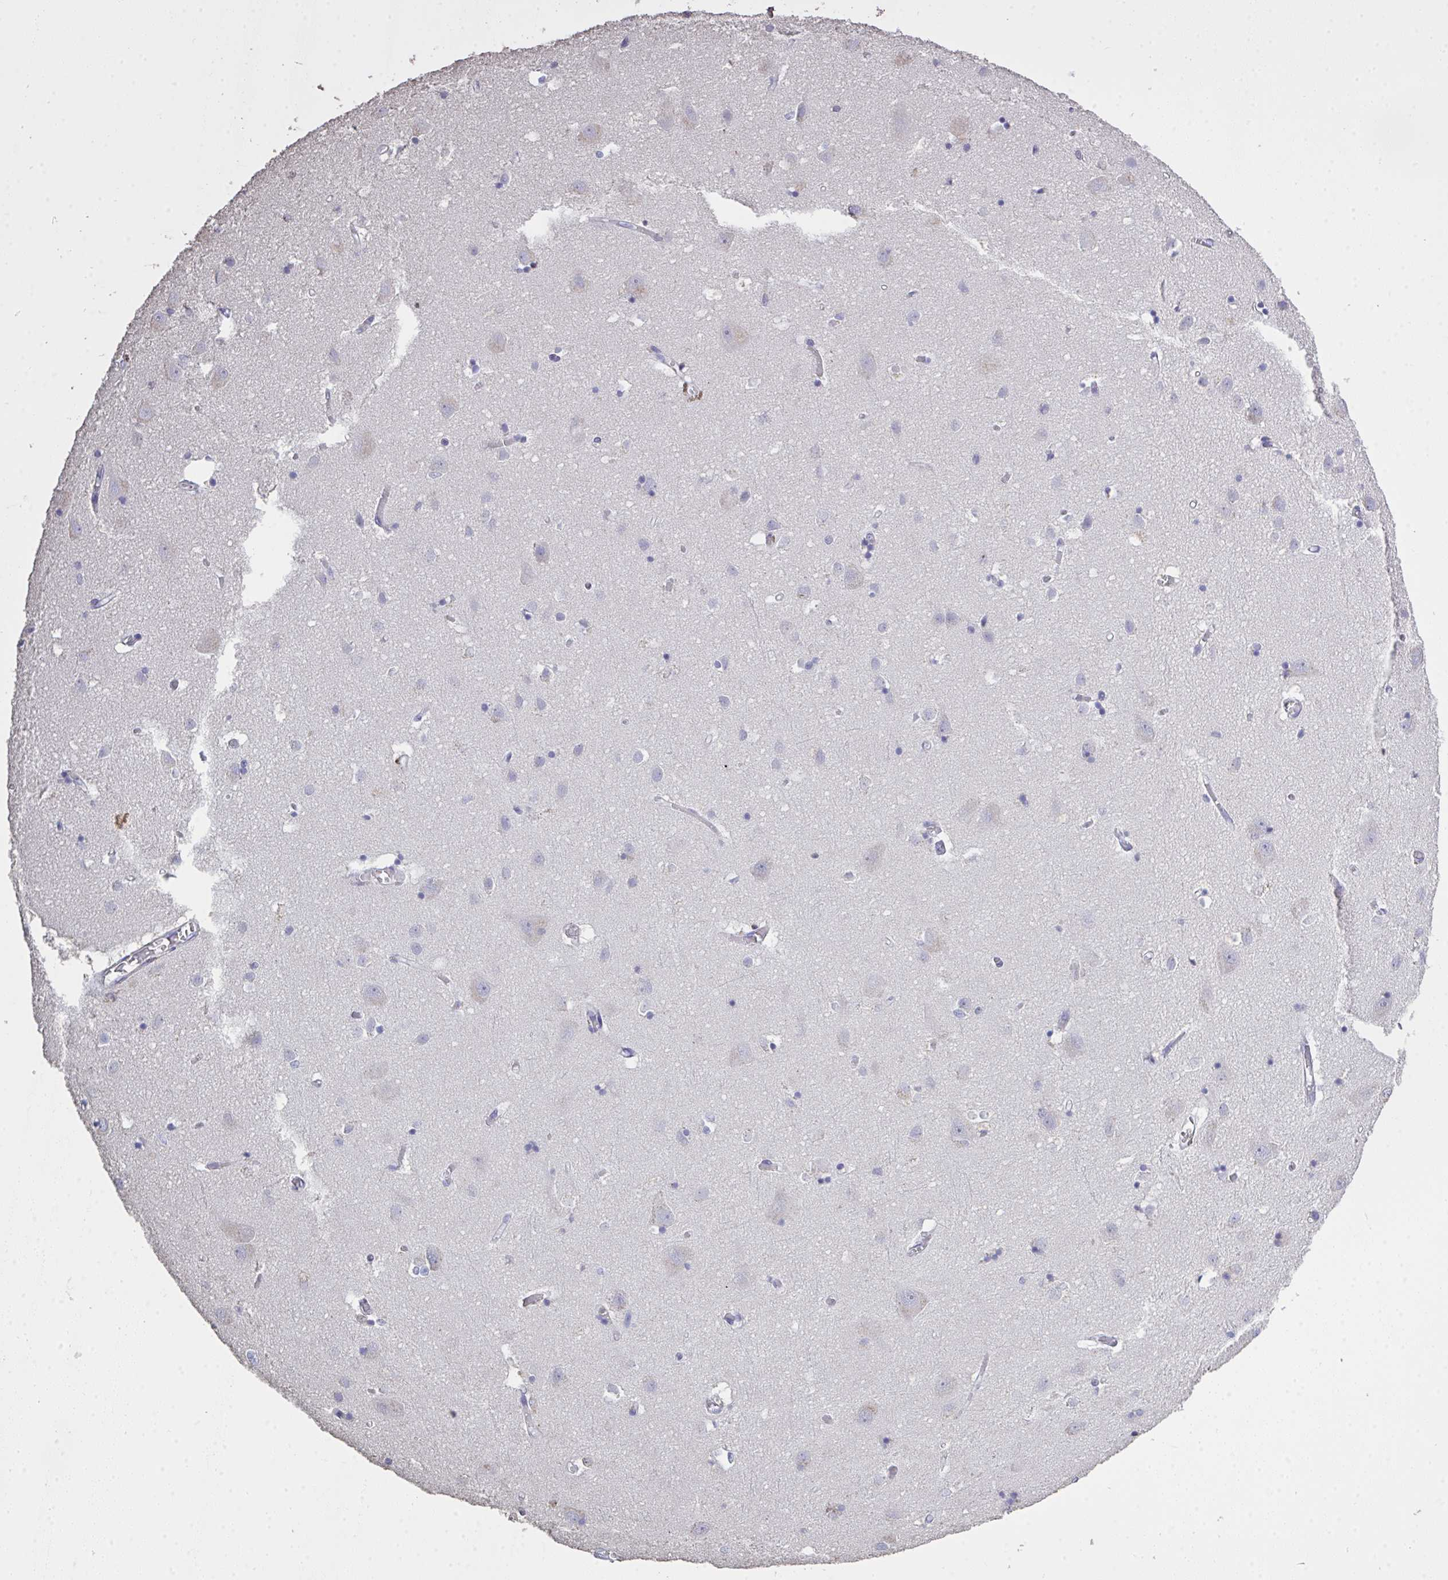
{"staining": {"intensity": "negative", "quantity": "none", "location": "none"}, "tissue": "cerebral cortex", "cell_type": "Endothelial cells", "image_type": "normal", "snomed": [{"axis": "morphology", "description": "Normal tissue, NOS"}, {"axis": "topography", "description": "Cerebral cortex"}], "caption": "This photomicrograph is of benign cerebral cortex stained with immunohistochemistry (IHC) to label a protein in brown with the nuclei are counter-stained blue. There is no staining in endothelial cells. The staining is performed using DAB brown chromogen with nuclei counter-stained in using hematoxylin.", "gene": "IL23R", "patient": {"sex": "male", "age": 70}}